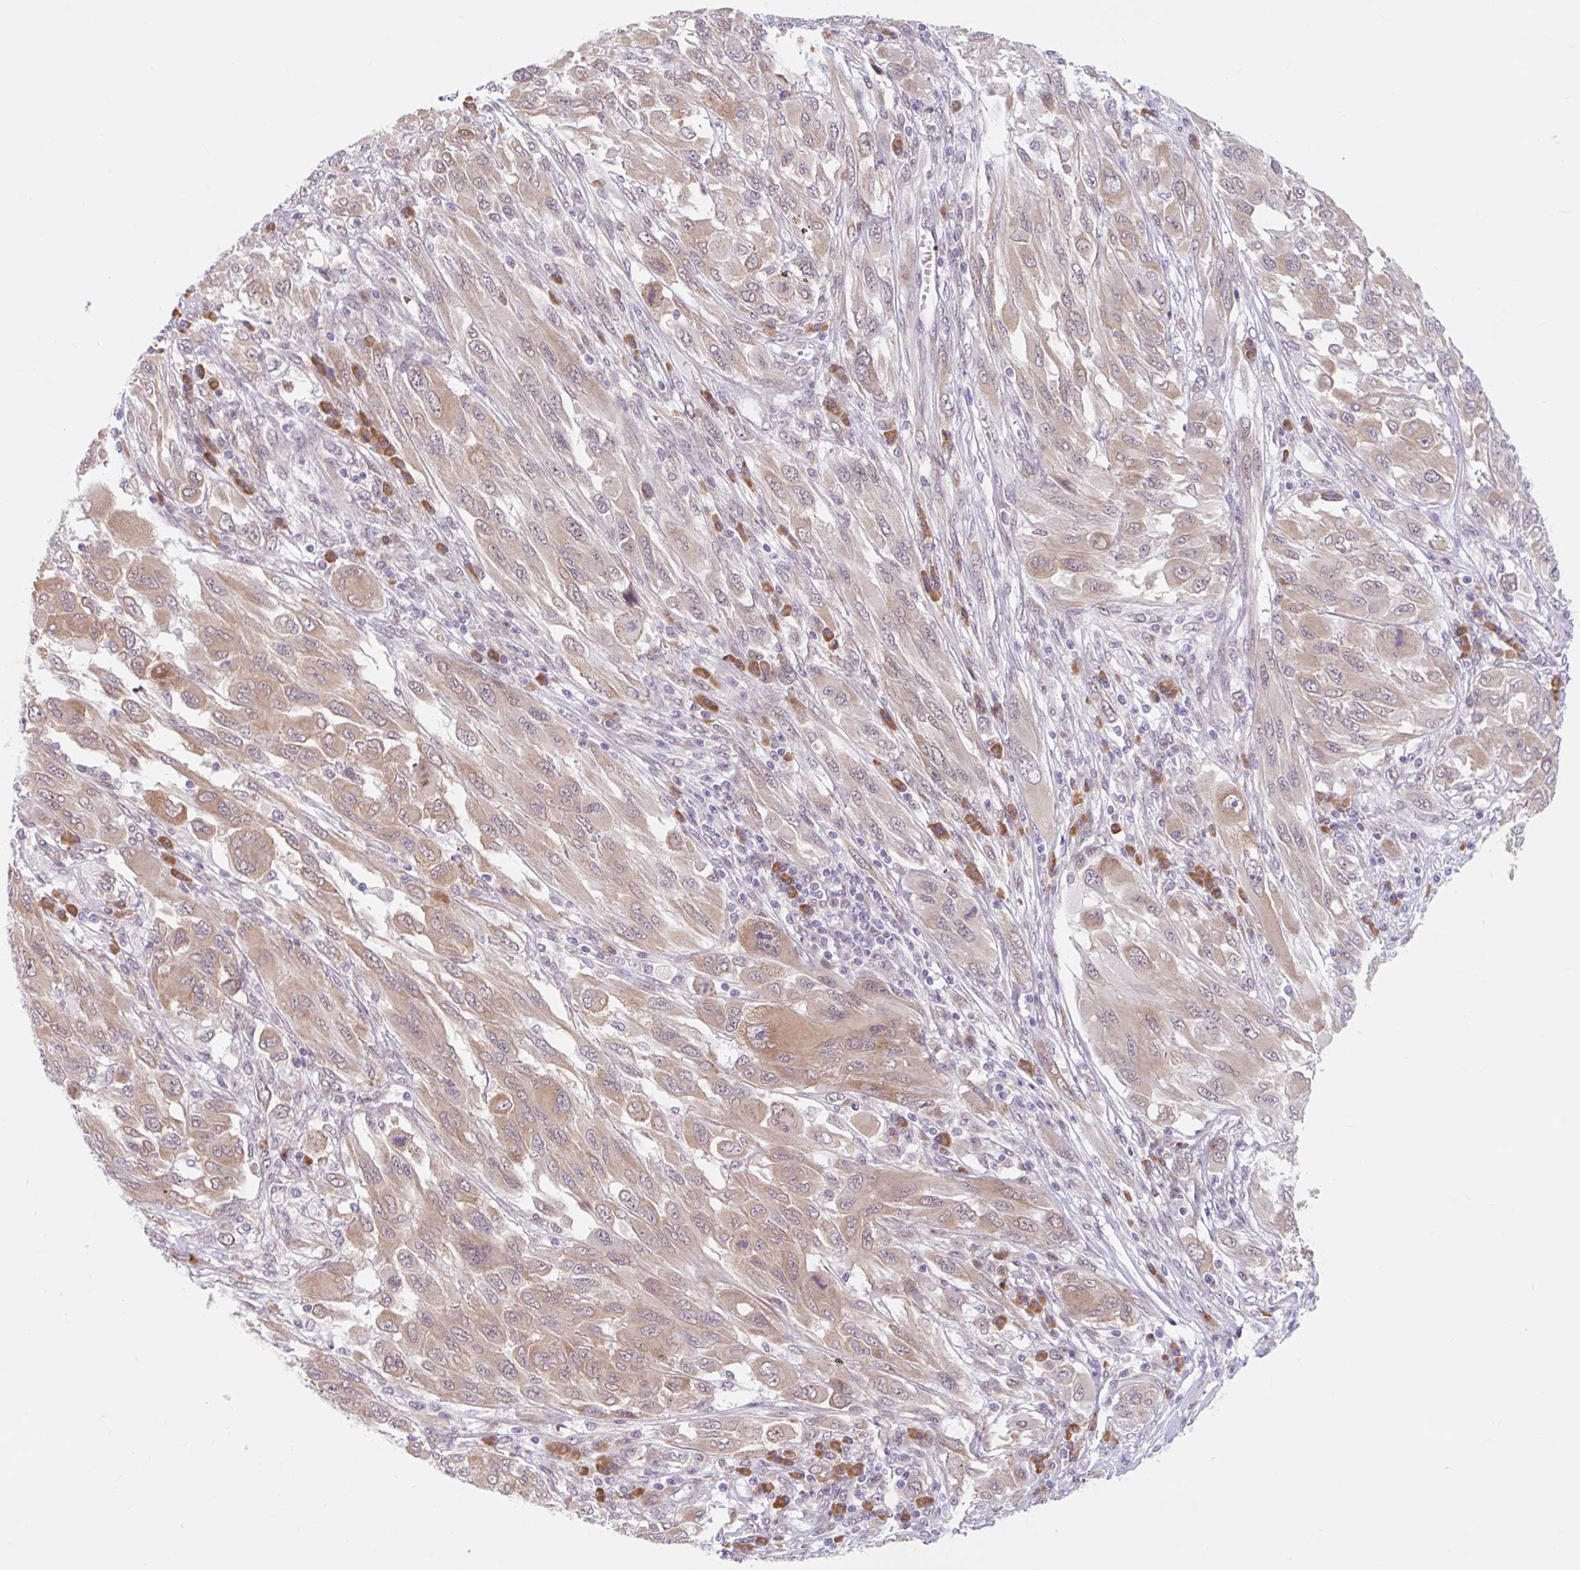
{"staining": {"intensity": "weak", "quantity": ">75%", "location": "cytoplasmic/membranous"}, "tissue": "melanoma", "cell_type": "Tumor cells", "image_type": "cancer", "snomed": [{"axis": "morphology", "description": "Malignant melanoma, NOS"}, {"axis": "topography", "description": "Skin"}], "caption": "IHC photomicrograph of neoplastic tissue: human malignant melanoma stained using IHC reveals low levels of weak protein expression localized specifically in the cytoplasmic/membranous of tumor cells, appearing as a cytoplasmic/membranous brown color.", "gene": "SRSF10", "patient": {"sex": "female", "age": 91}}